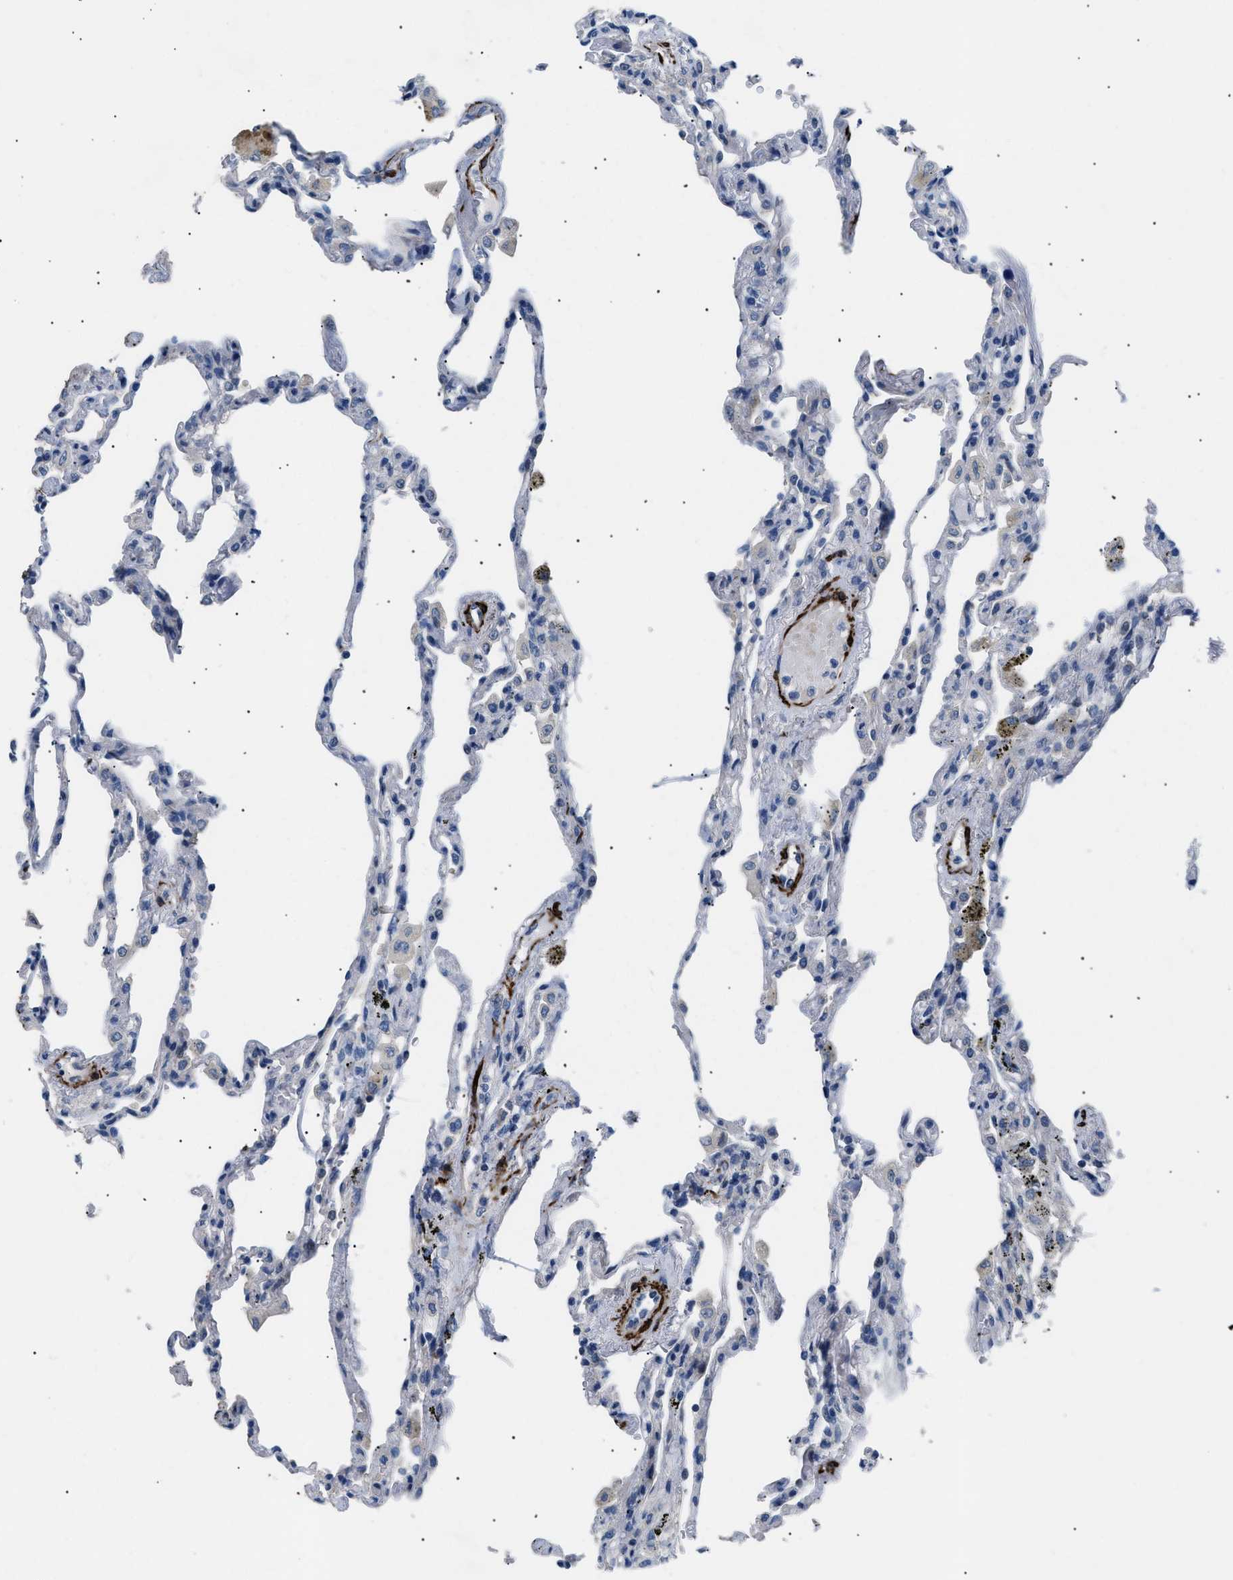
{"staining": {"intensity": "negative", "quantity": "none", "location": "none"}, "tissue": "lung", "cell_type": "Alveolar cells", "image_type": "normal", "snomed": [{"axis": "morphology", "description": "Normal tissue, NOS"}, {"axis": "topography", "description": "Lung"}], "caption": "The histopathology image exhibits no staining of alveolar cells in unremarkable lung. (DAB immunohistochemistry (IHC), high magnification).", "gene": "ICA1", "patient": {"sex": "male", "age": 59}}